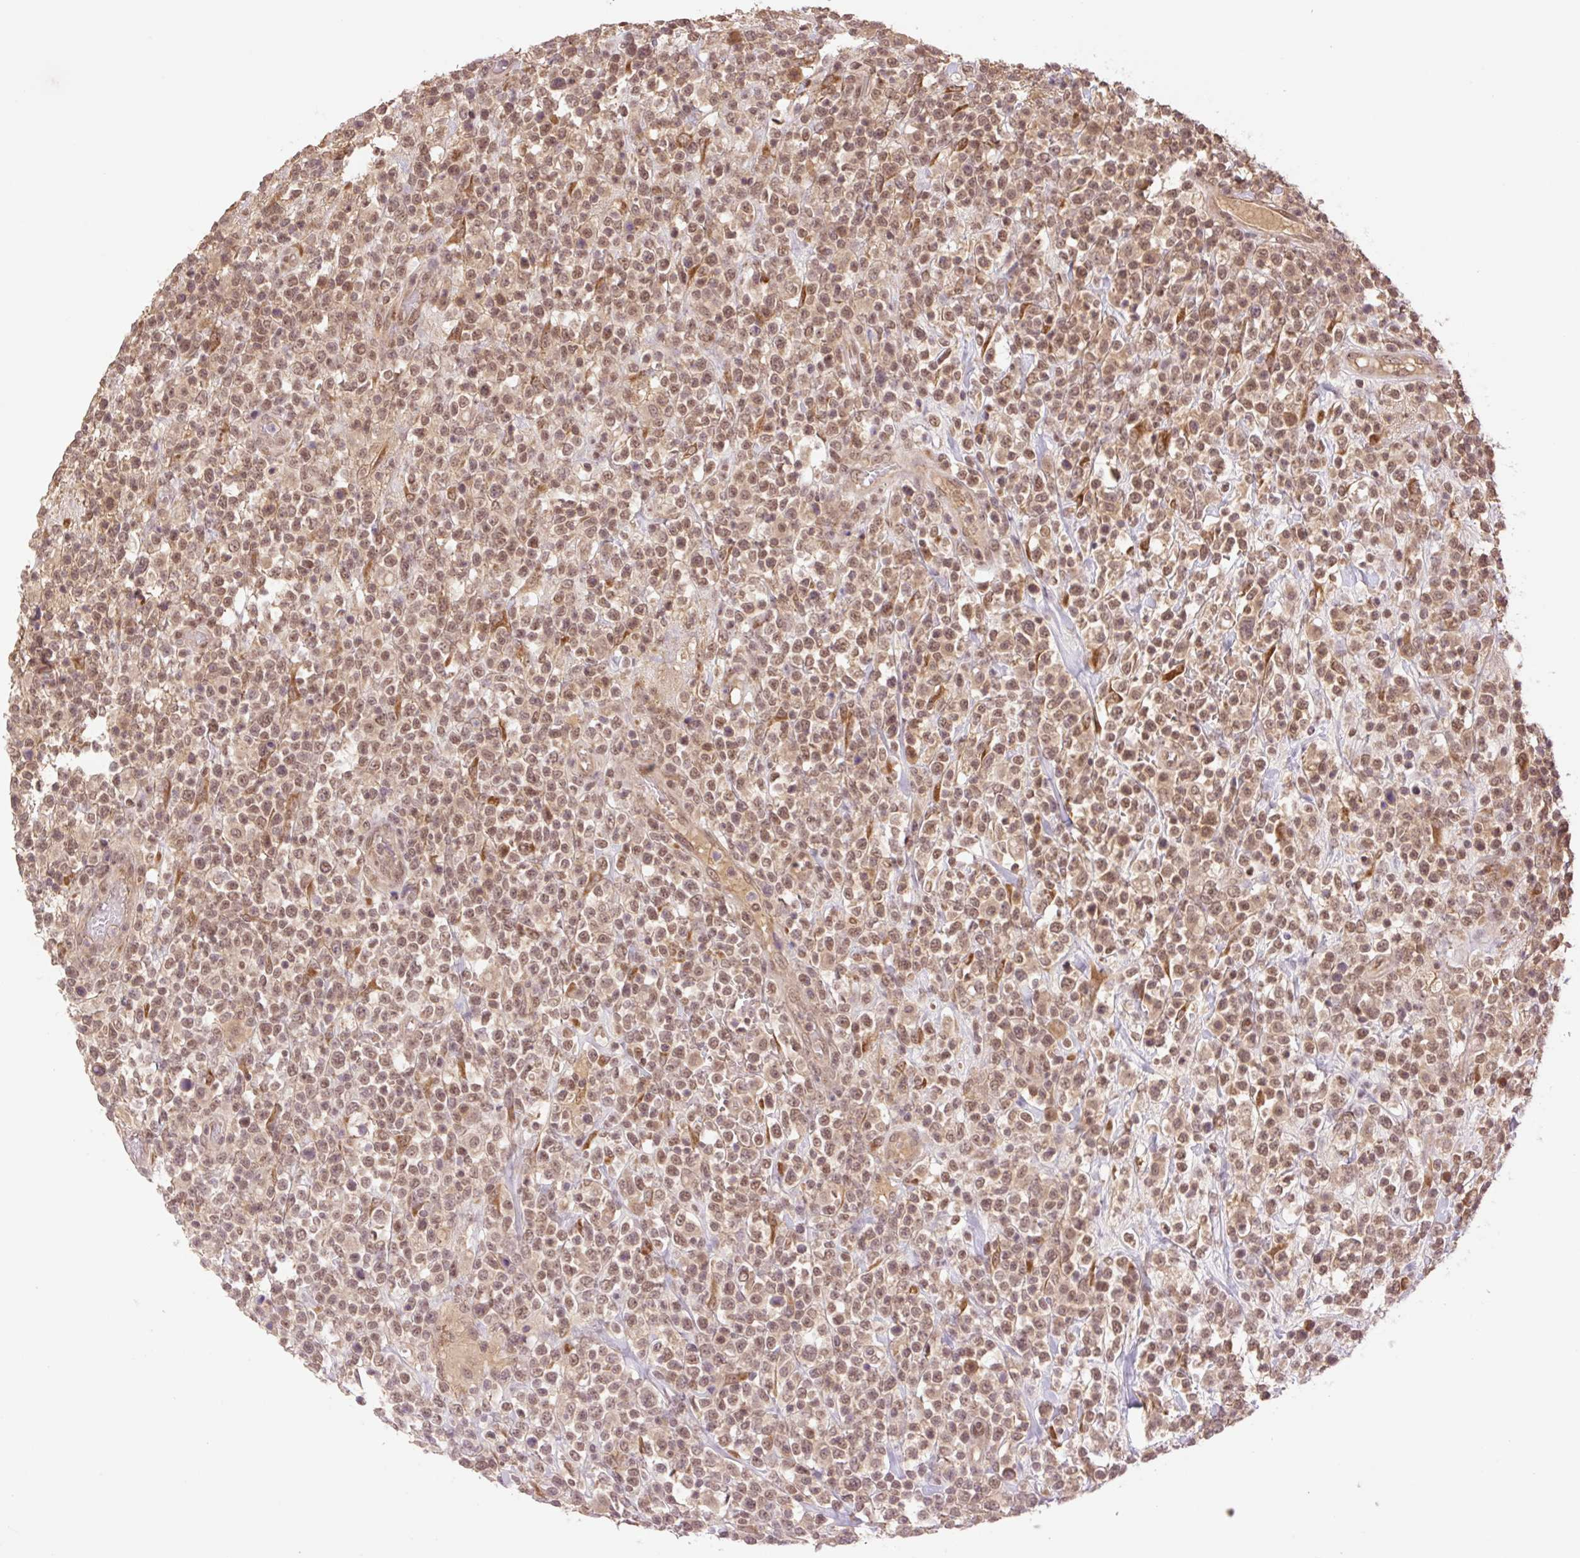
{"staining": {"intensity": "moderate", "quantity": ">75%", "location": "nuclear"}, "tissue": "lymphoma", "cell_type": "Tumor cells", "image_type": "cancer", "snomed": [{"axis": "morphology", "description": "Malignant lymphoma, non-Hodgkin's type, High grade"}, {"axis": "topography", "description": "Colon"}], "caption": "Lymphoma was stained to show a protein in brown. There is medium levels of moderate nuclear expression in approximately >75% of tumor cells.", "gene": "YJU2B", "patient": {"sex": "female", "age": 53}}